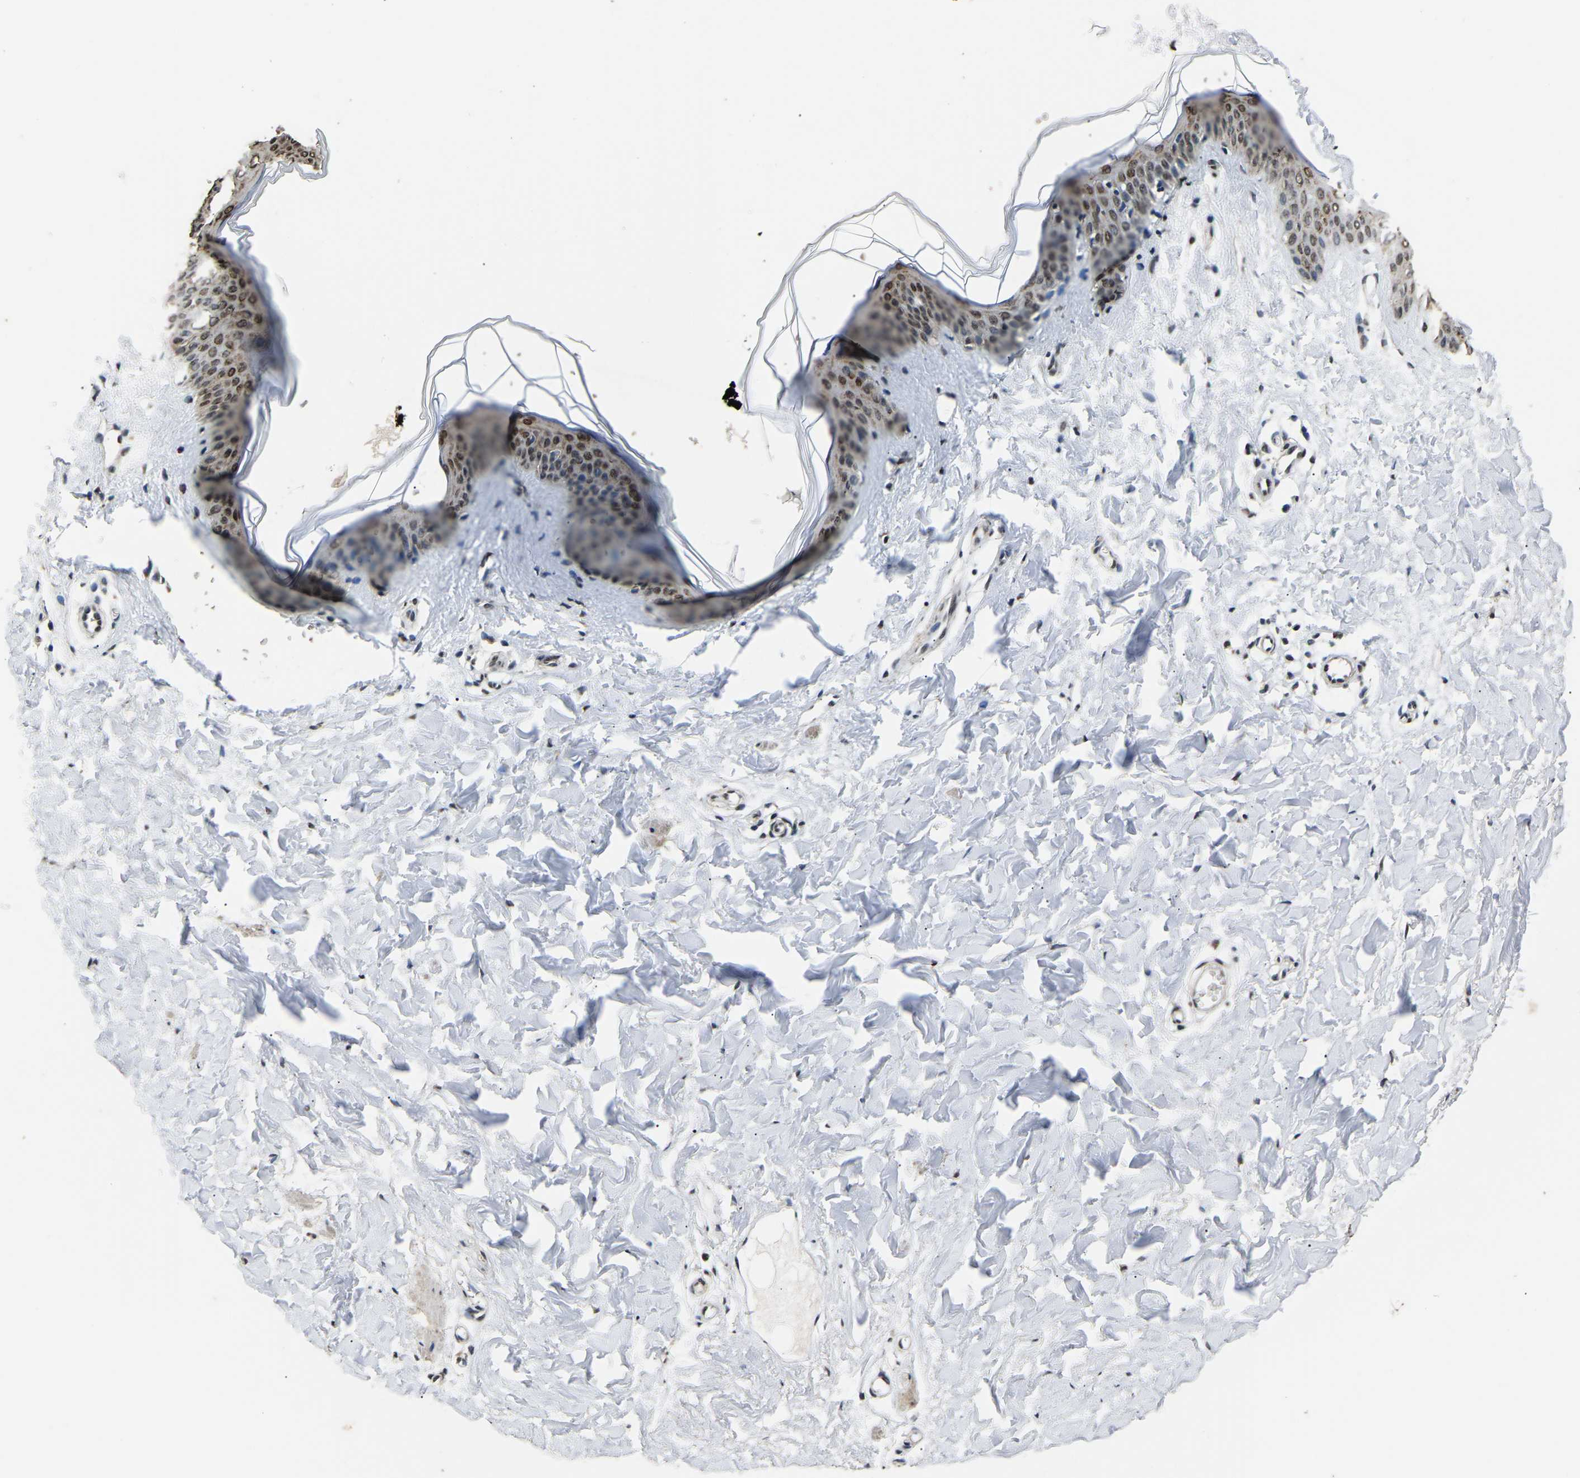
{"staining": {"intensity": "negative", "quantity": "none", "location": "none"}, "tissue": "skin", "cell_type": "Fibroblasts", "image_type": "normal", "snomed": [{"axis": "morphology", "description": "Normal tissue, NOS"}, {"axis": "topography", "description": "Skin"}], "caption": "Histopathology image shows no protein positivity in fibroblasts of benign skin. Brightfield microscopy of immunohistochemistry (IHC) stained with DAB (brown) and hematoxylin (blue), captured at high magnification.", "gene": "SAFB", "patient": {"sex": "female", "age": 17}}